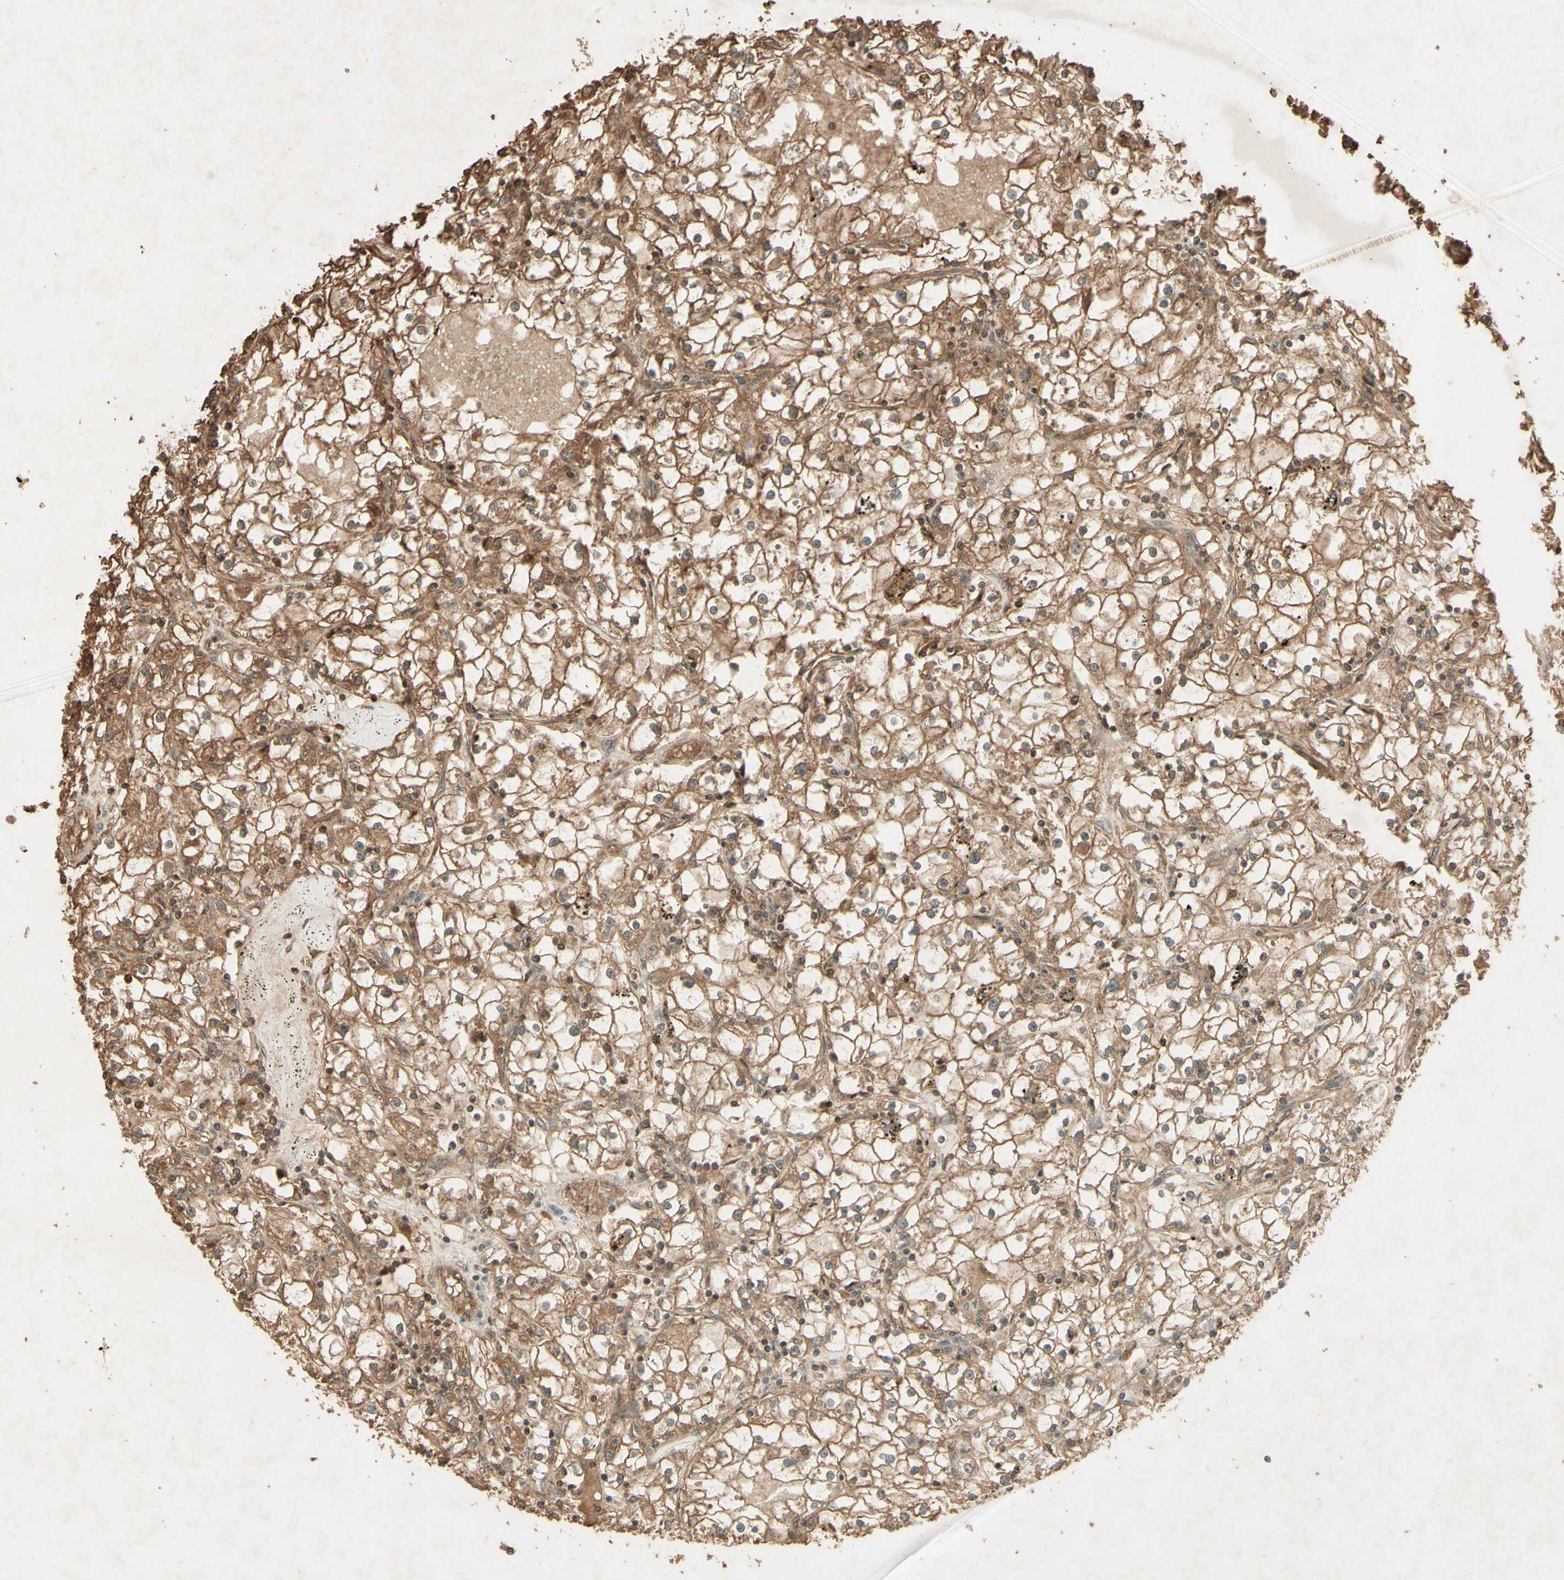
{"staining": {"intensity": "moderate", "quantity": ">75%", "location": "cytoplasmic/membranous,nuclear"}, "tissue": "renal cancer", "cell_type": "Tumor cells", "image_type": "cancer", "snomed": [{"axis": "morphology", "description": "Adenocarcinoma, NOS"}, {"axis": "topography", "description": "Kidney"}], "caption": "High-magnification brightfield microscopy of renal cancer (adenocarcinoma) stained with DAB (3,3'-diaminobenzidine) (brown) and counterstained with hematoxylin (blue). tumor cells exhibit moderate cytoplasmic/membranous and nuclear positivity is appreciated in about>75% of cells.", "gene": "SMAD9", "patient": {"sex": "male", "age": 56}}